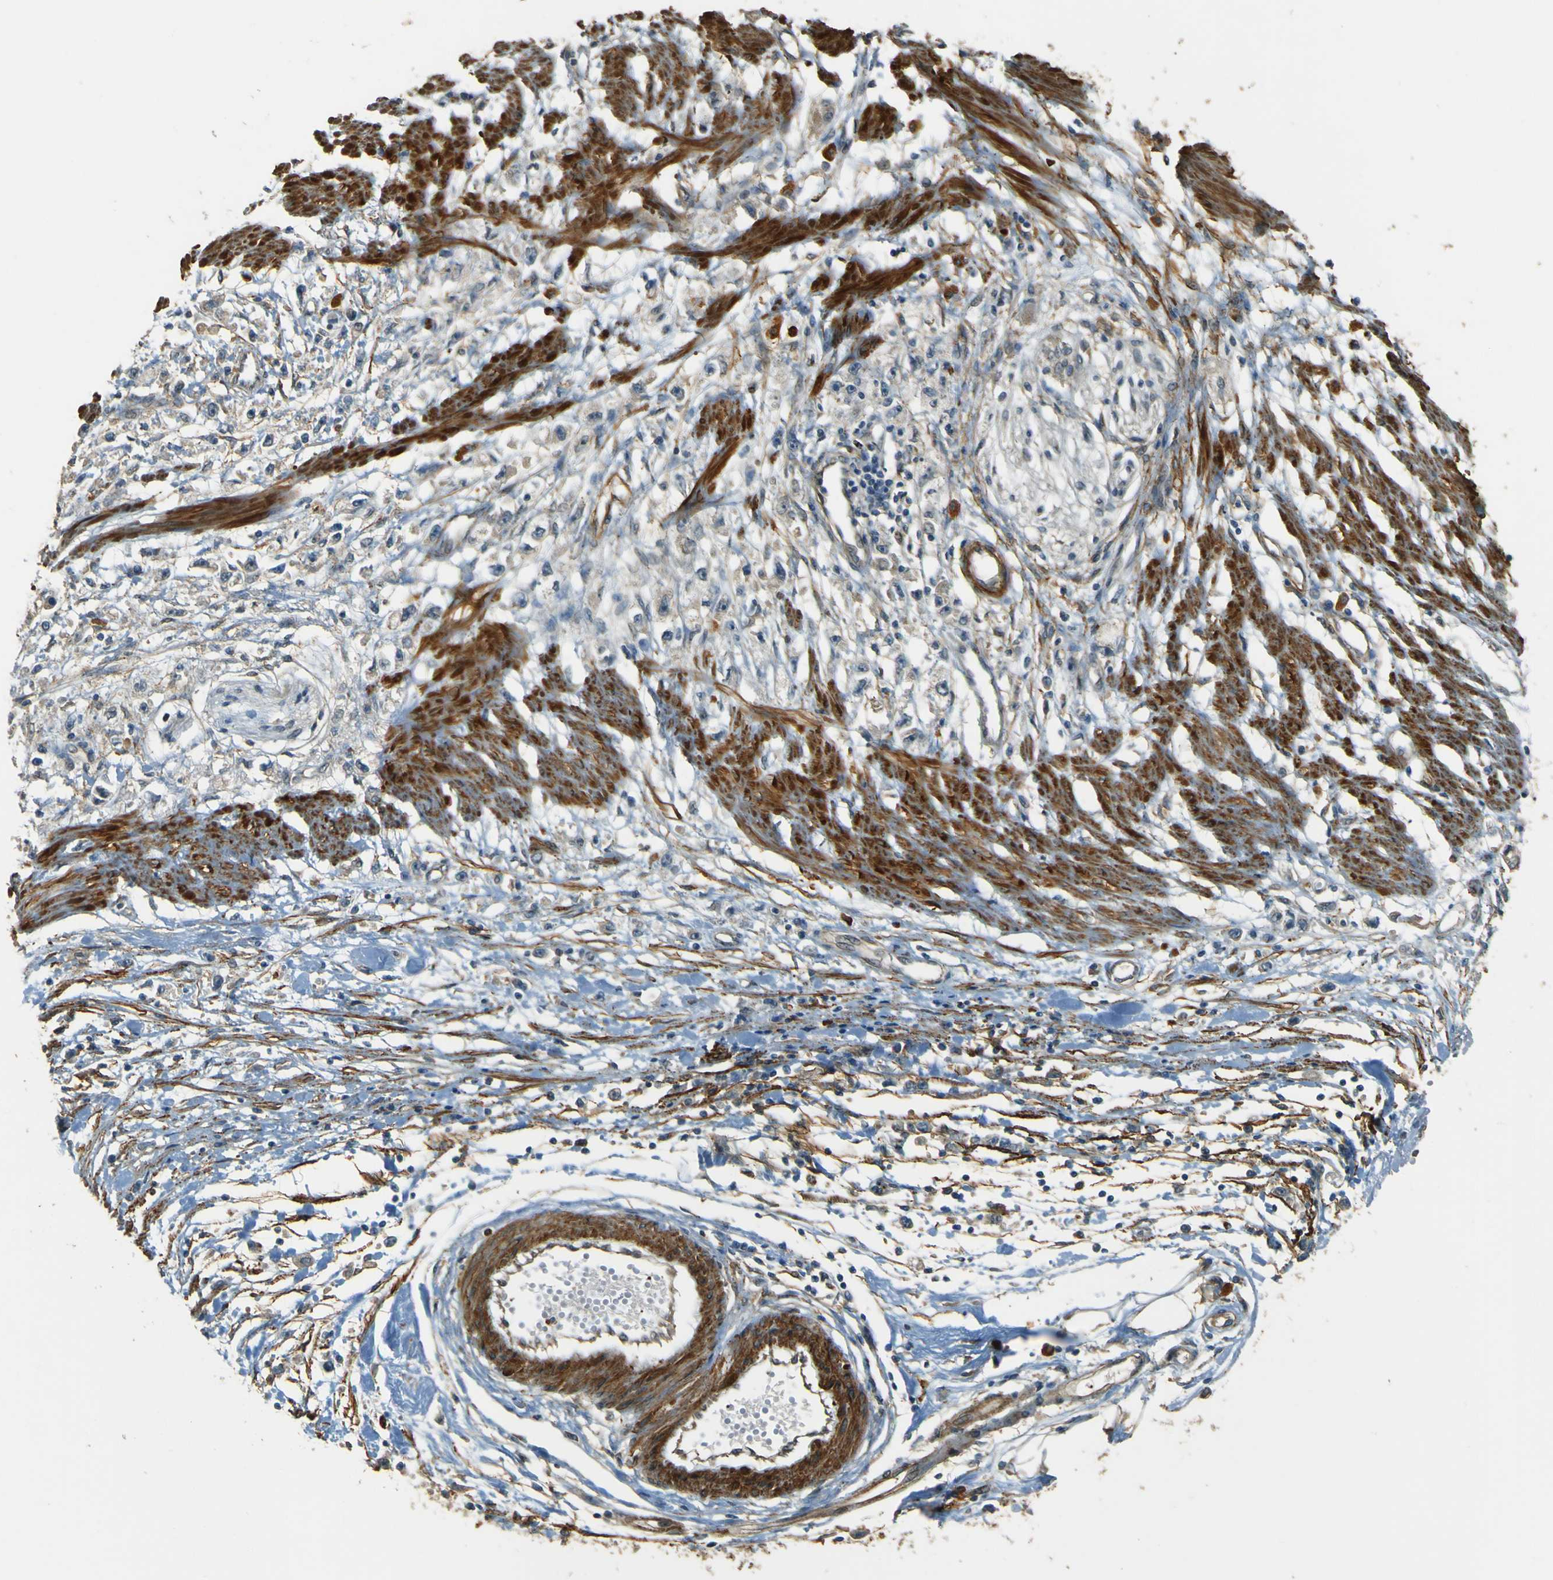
{"staining": {"intensity": "weak", "quantity": "<25%", "location": "cytoplasmic/membranous"}, "tissue": "stomach cancer", "cell_type": "Tumor cells", "image_type": "cancer", "snomed": [{"axis": "morphology", "description": "Adenocarcinoma, NOS"}, {"axis": "topography", "description": "Stomach"}], "caption": "This is an immunohistochemistry (IHC) image of stomach cancer. There is no expression in tumor cells.", "gene": "NEXN", "patient": {"sex": "female", "age": 59}}